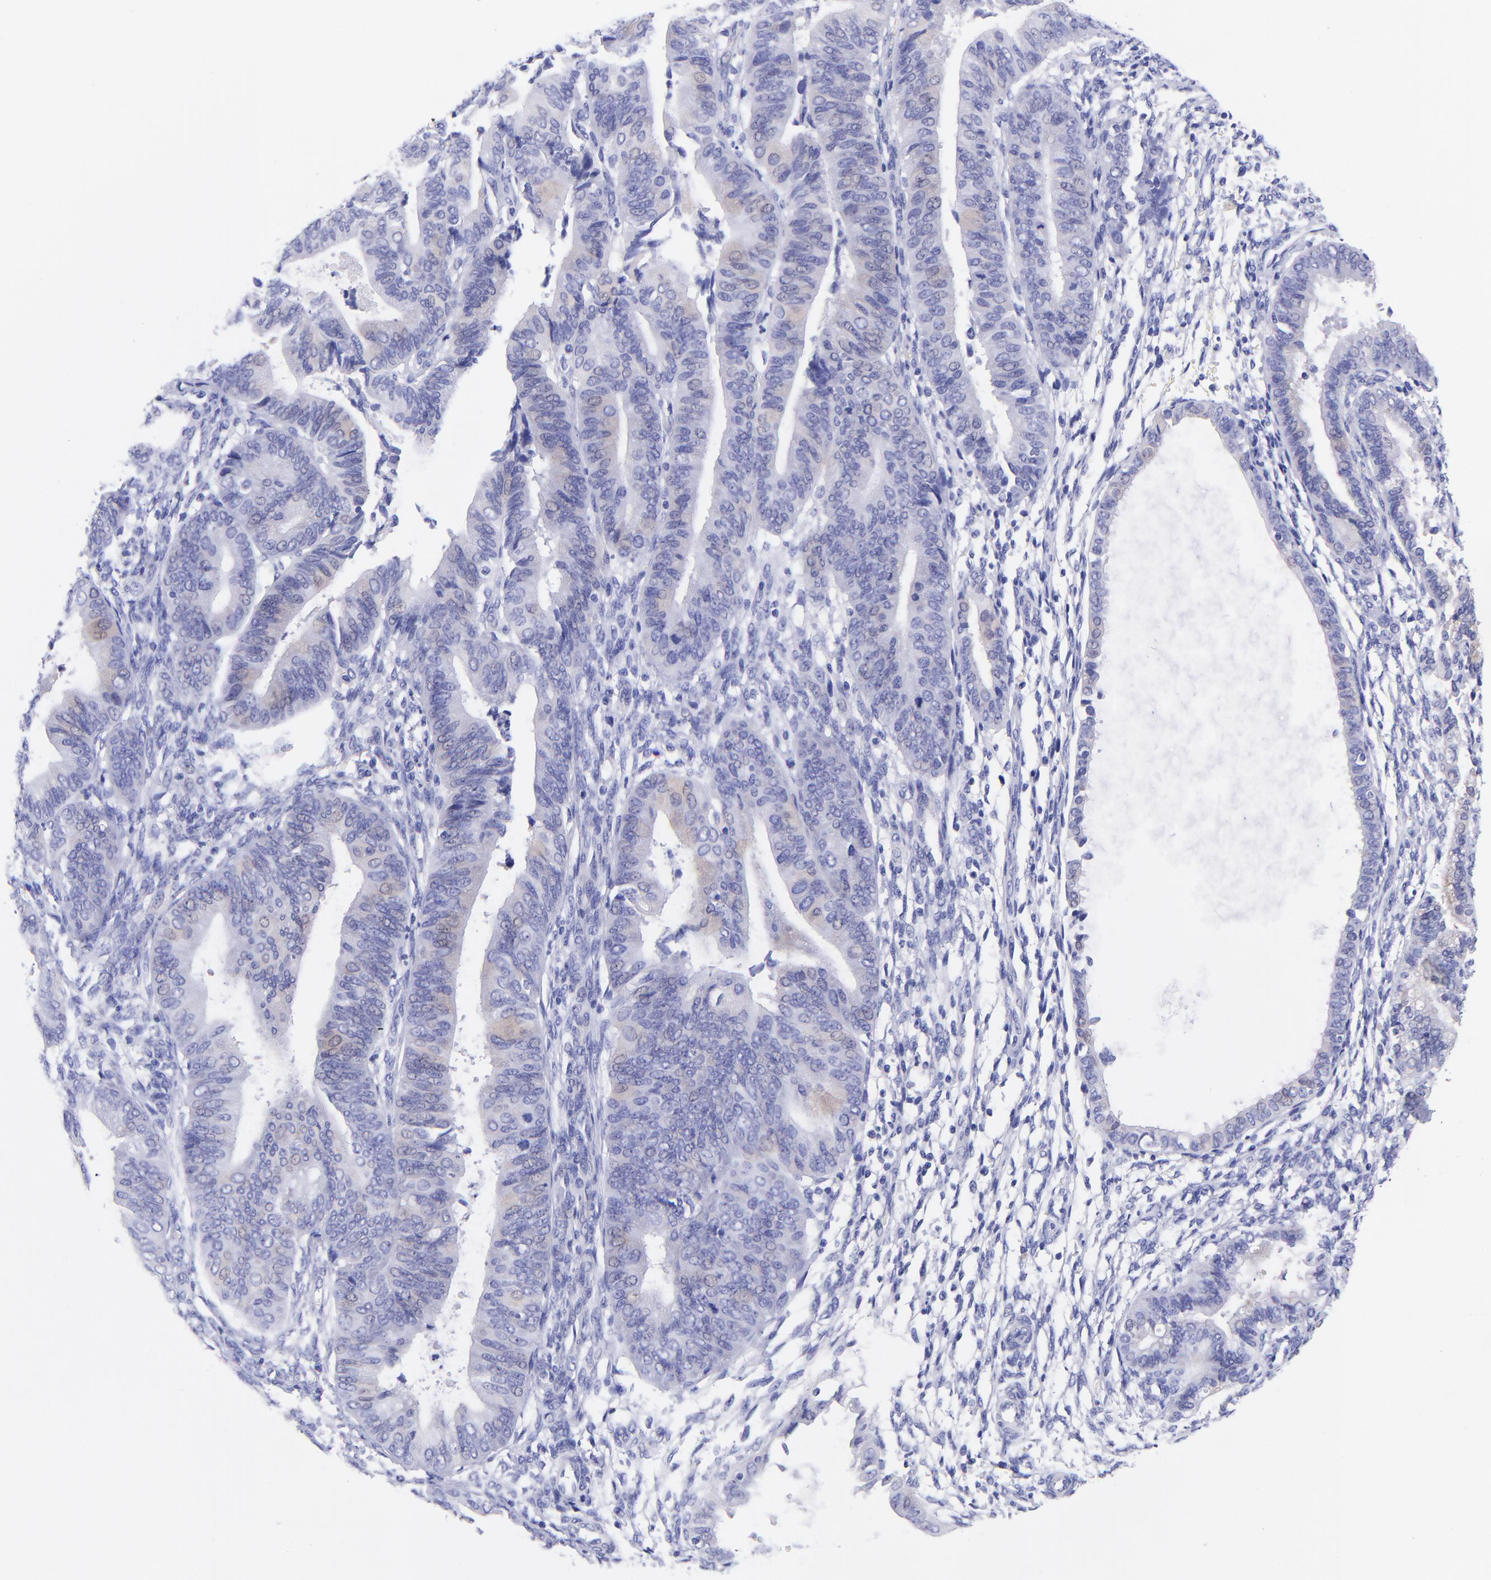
{"staining": {"intensity": "weak", "quantity": "<25%", "location": "cytoplasmic/membranous"}, "tissue": "endometrial cancer", "cell_type": "Tumor cells", "image_type": "cancer", "snomed": [{"axis": "morphology", "description": "Adenocarcinoma, NOS"}, {"axis": "topography", "description": "Endometrium"}], "caption": "IHC micrograph of neoplastic tissue: human adenocarcinoma (endometrial) stained with DAB exhibits no significant protein staining in tumor cells.", "gene": "RAB3B", "patient": {"sex": "female", "age": 63}}